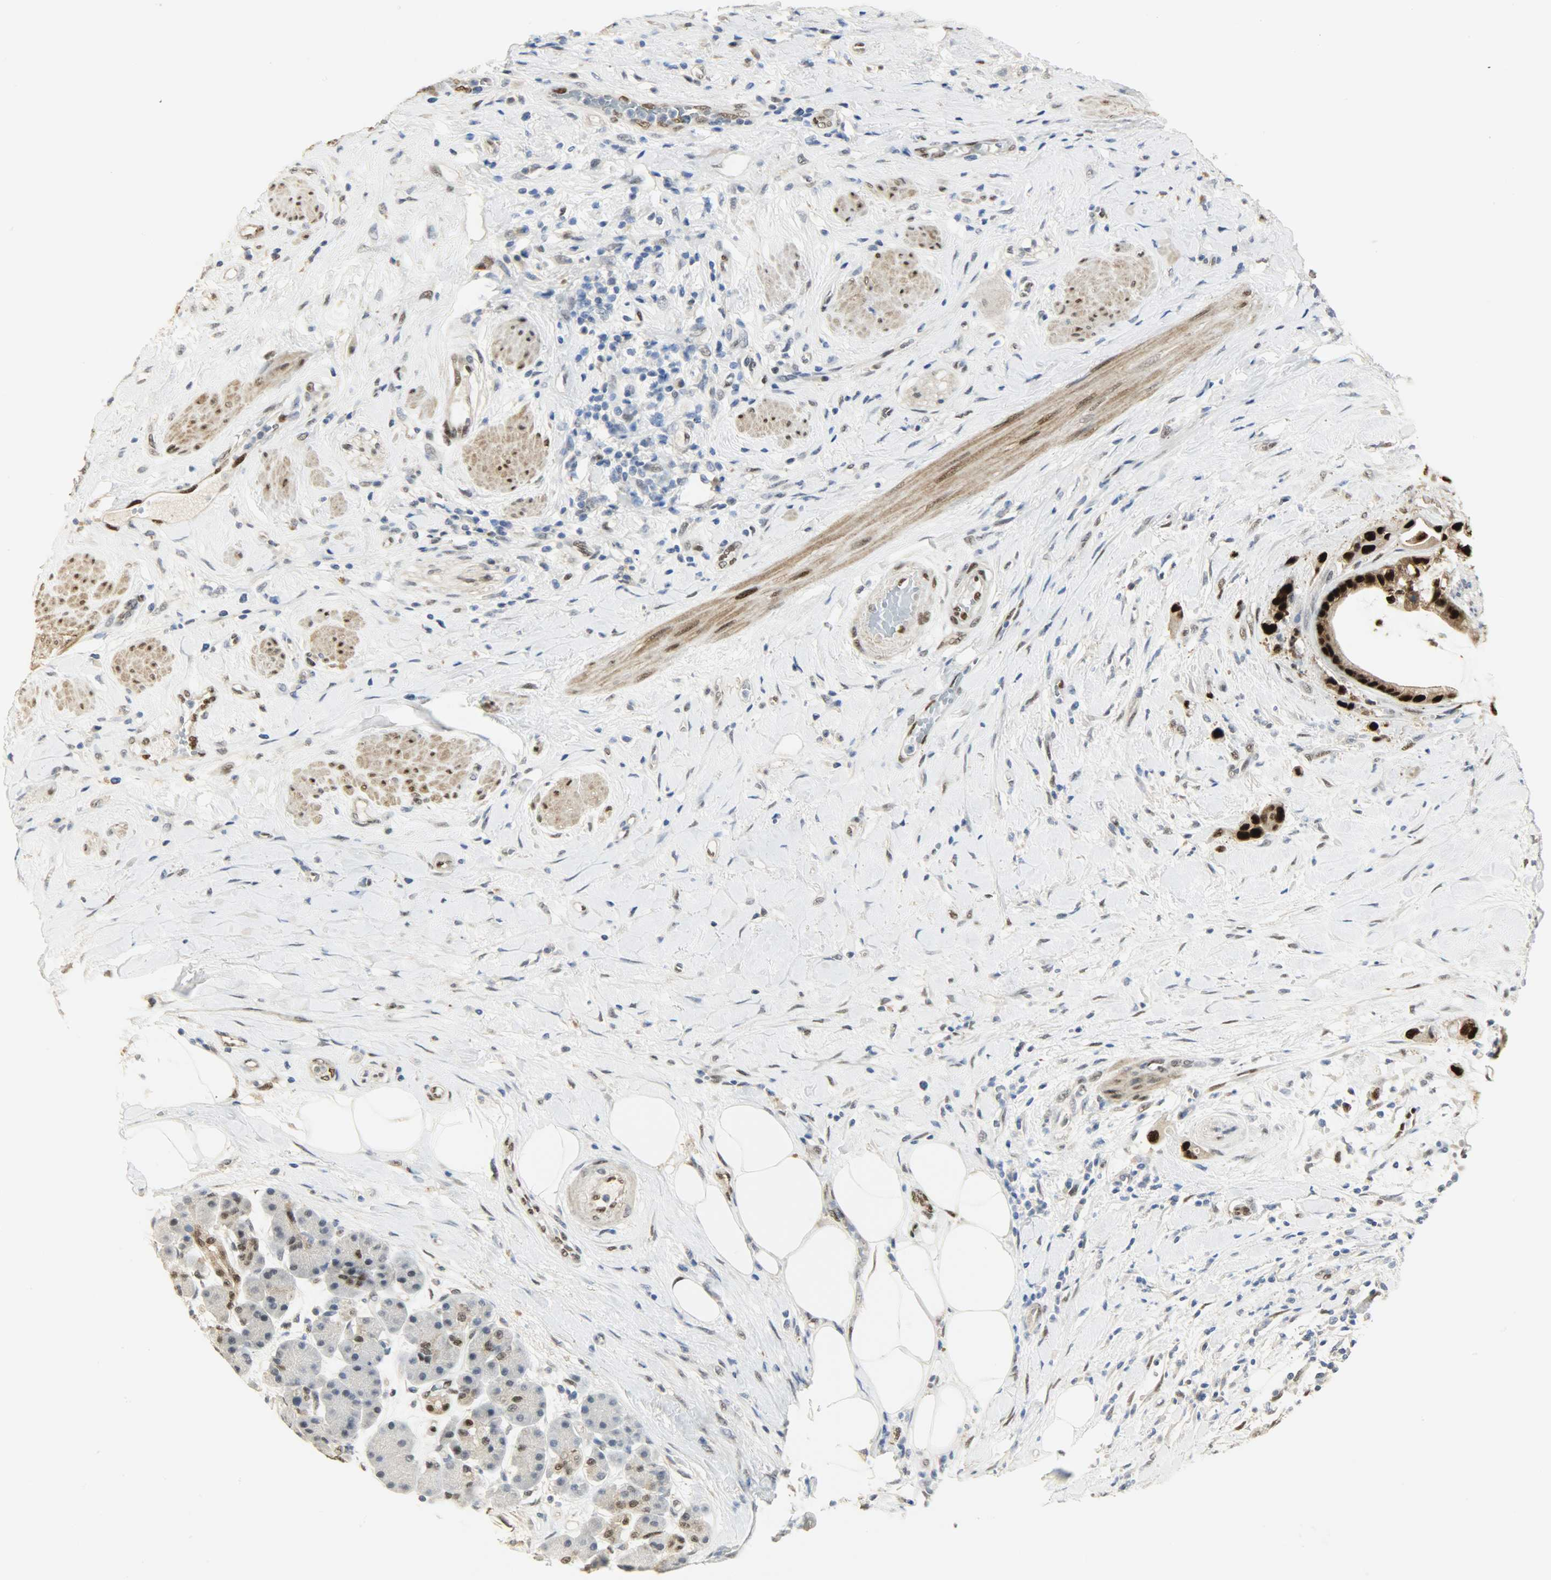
{"staining": {"intensity": "strong", "quantity": ">75%", "location": "nuclear"}, "tissue": "pancreatic cancer", "cell_type": "Tumor cells", "image_type": "cancer", "snomed": [{"axis": "morphology", "description": "Adenocarcinoma, NOS"}, {"axis": "morphology", "description": "Adenocarcinoma, metastatic, NOS"}, {"axis": "topography", "description": "Lymph node"}, {"axis": "topography", "description": "Pancreas"}, {"axis": "topography", "description": "Duodenum"}], "caption": "Pancreatic cancer tissue shows strong nuclear staining in approximately >75% of tumor cells, visualized by immunohistochemistry. The protein of interest is shown in brown color, while the nuclei are stained blue.", "gene": "NPEPL1", "patient": {"sex": "female", "age": 64}}